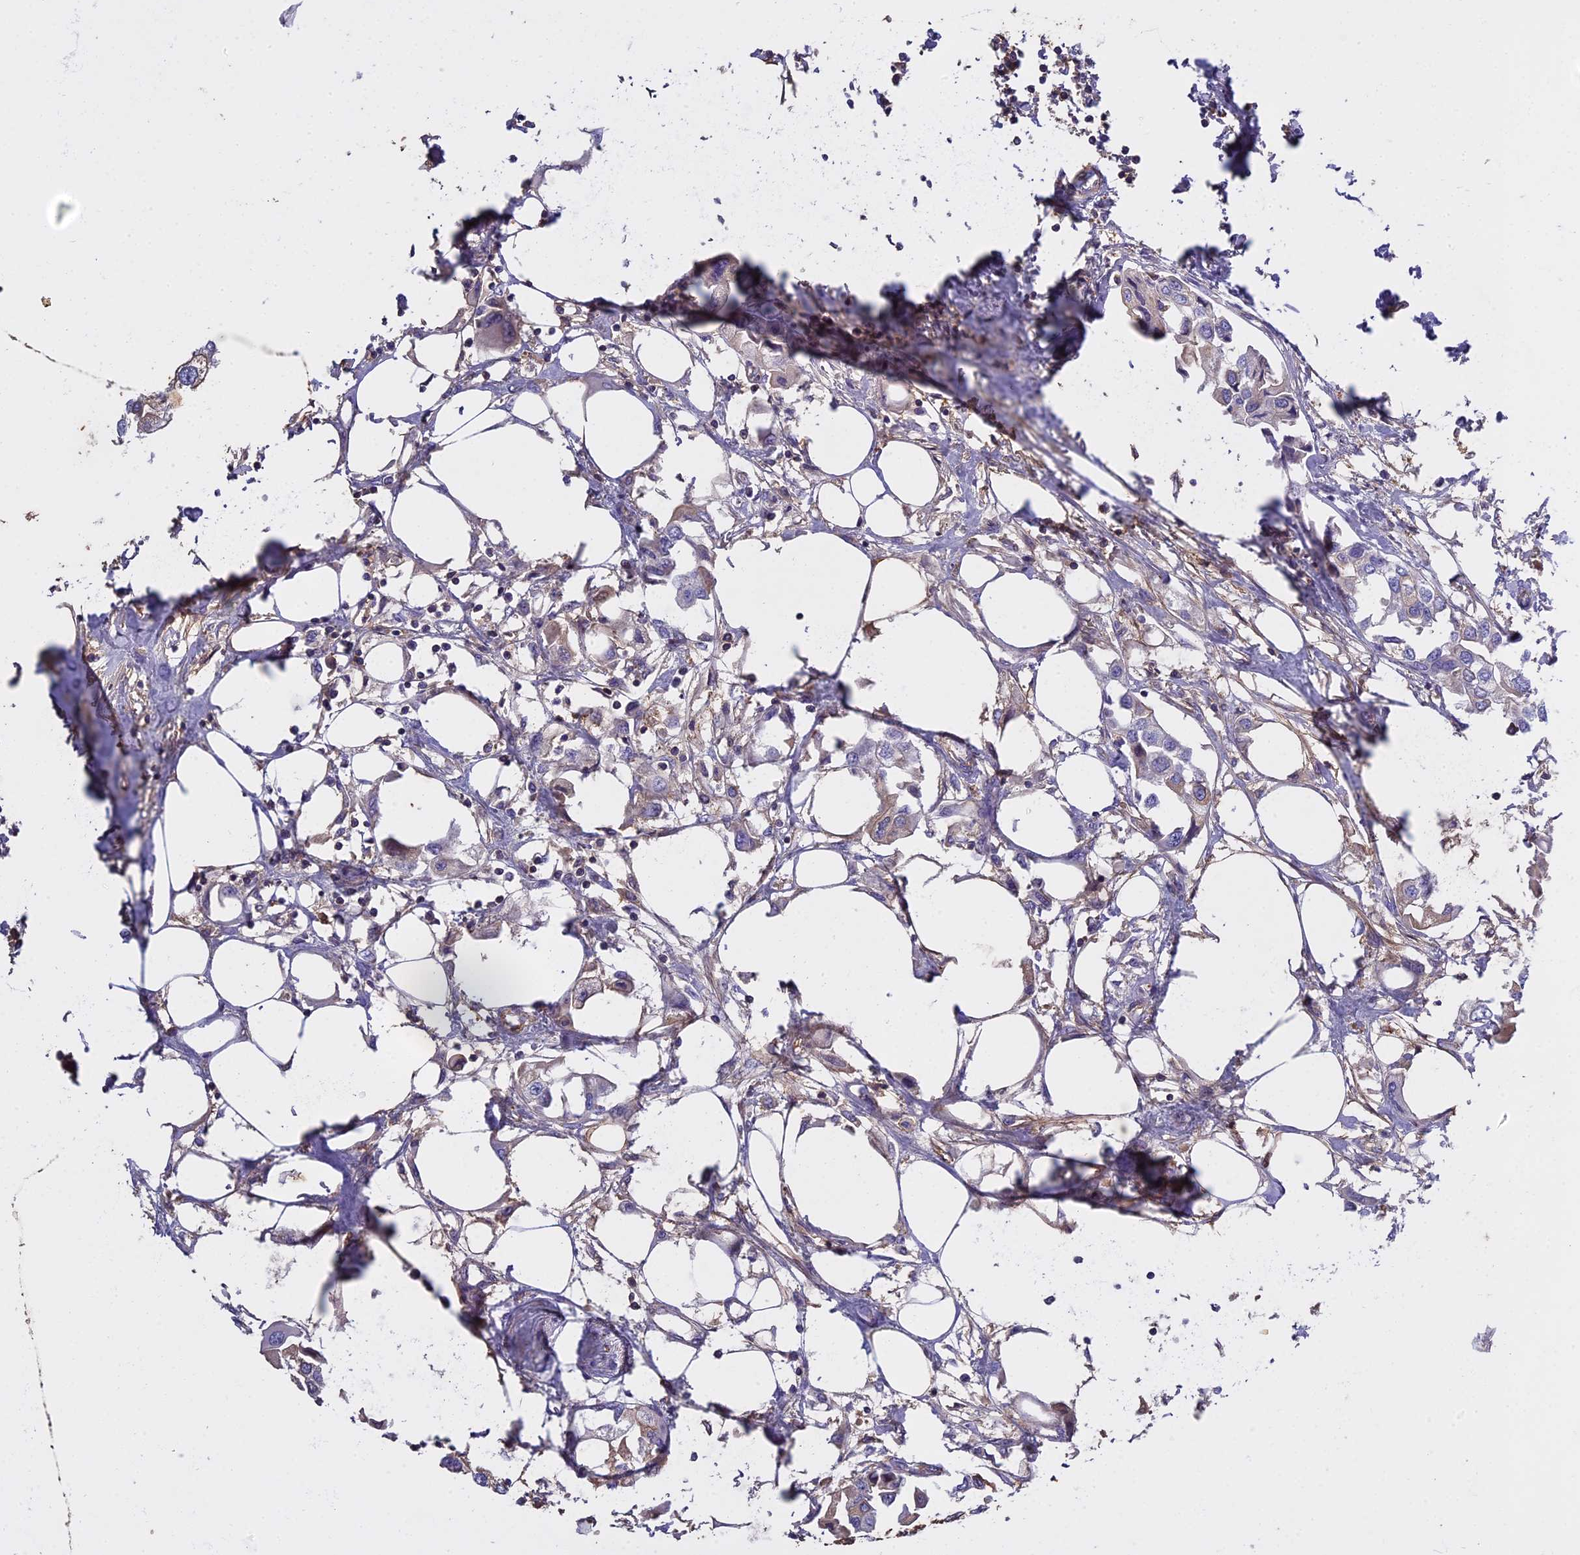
{"staining": {"intensity": "negative", "quantity": "none", "location": "none"}, "tissue": "urothelial cancer", "cell_type": "Tumor cells", "image_type": "cancer", "snomed": [{"axis": "morphology", "description": "Urothelial carcinoma, High grade"}, {"axis": "topography", "description": "Urinary bladder"}], "caption": "Immunohistochemistry image of neoplastic tissue: human high-grade urothelial carcinoma stained with DAB demonstrates no significant protein positivity in tumor cells. (Brightfield microscopy of DAB IHC at high magnification).", "gene": "CFAP119", "patient": {"sex": "male", "age": 64}}